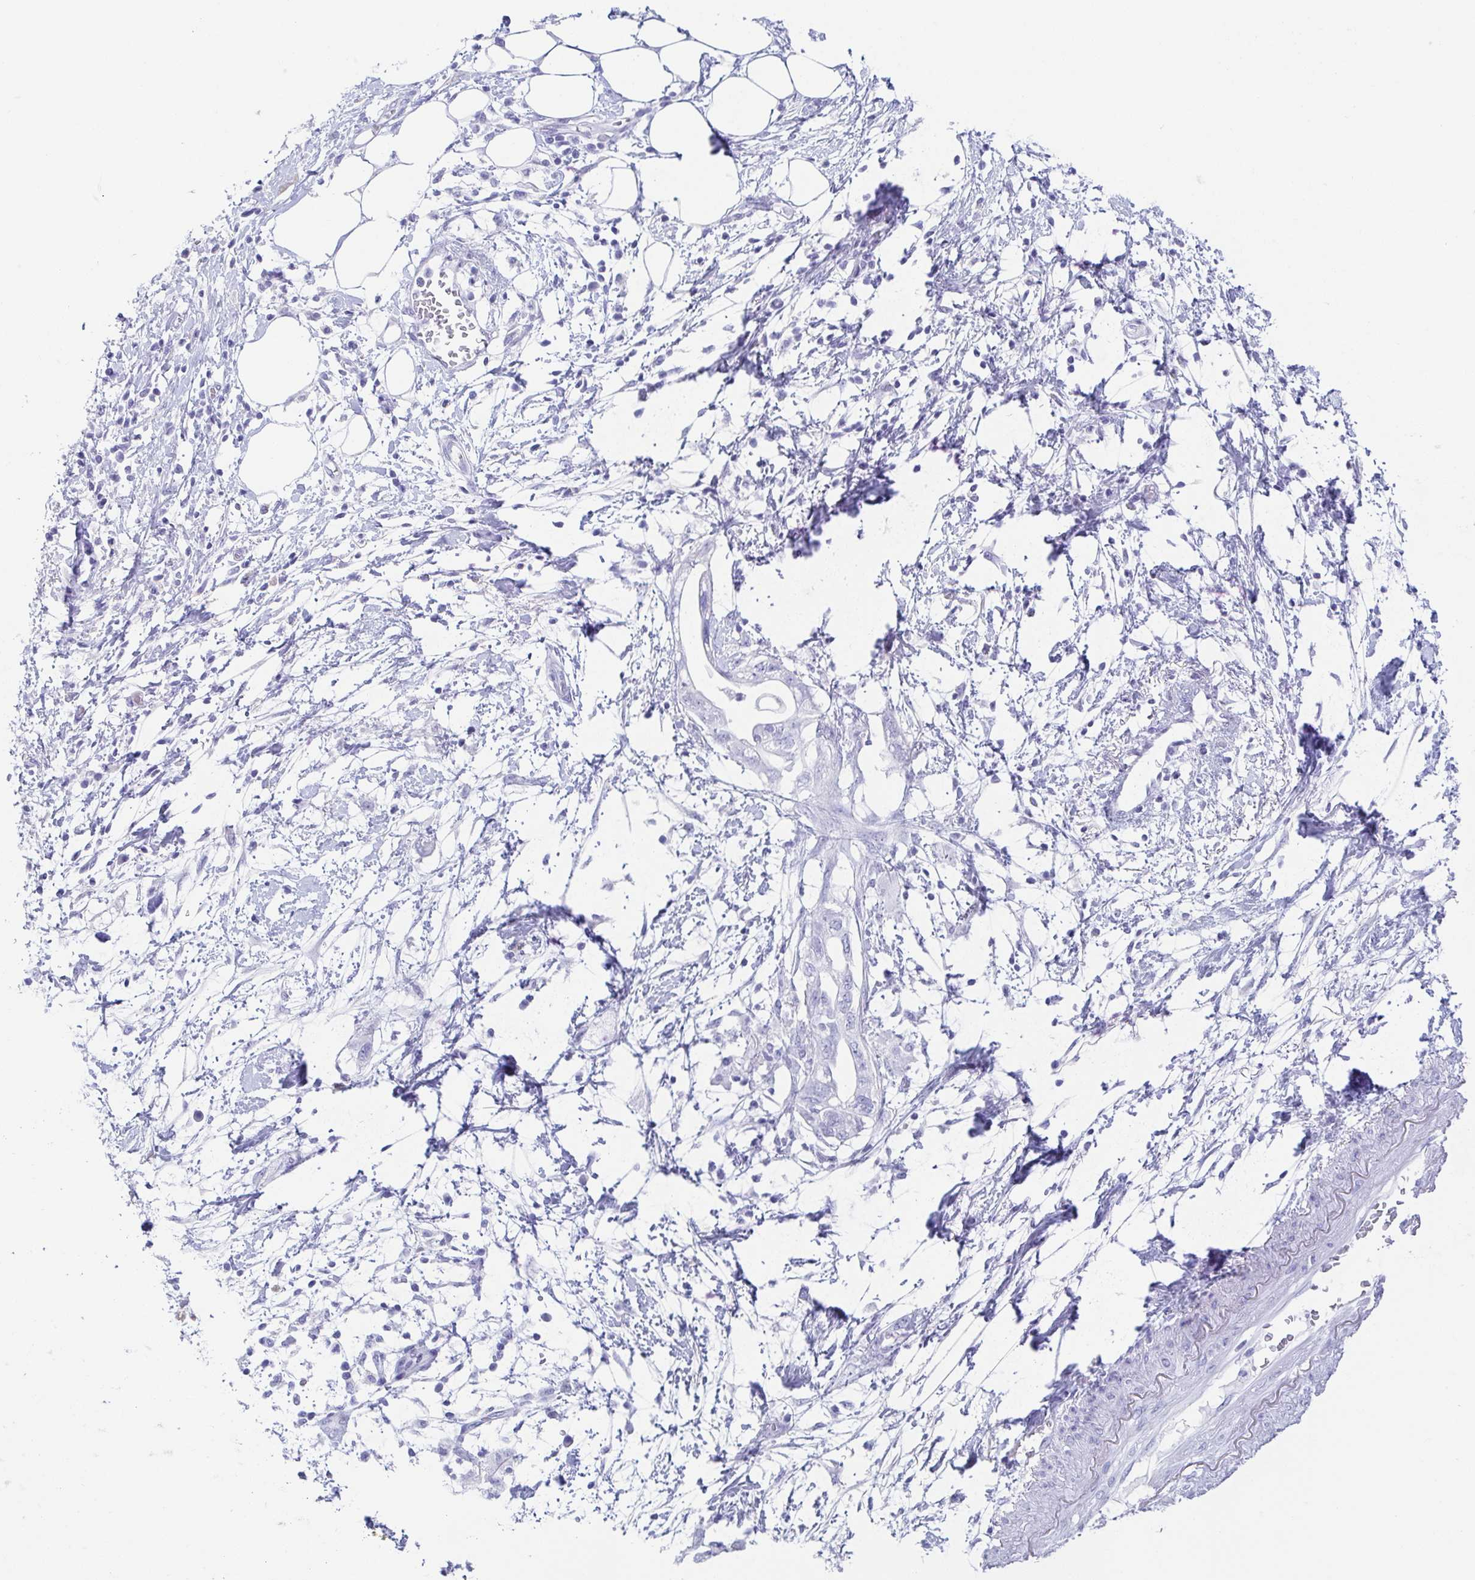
{"staining": {"intensity": "negative", "quantity": "none", "location": "none"}, "tissue": "pancreatic cancer", "cell_type": "Tumor cells", "image_type": "cancer", "snomed": [{"axis": "morphology", "description": "Adenocarcinoma, NOS"}, {"axis": "topography", "description": "Pancreas"}], "caption": "Immunohistochemistry micrograph of neoplastic tissue: adenocarcinoma (pancreatic) stained with DAB (3,3'-diaminobenzidine) exhibits no significant protein expression in tumor cells.", "gene": "ZG16B", "patient": {"sex": "female", "age": 72}}